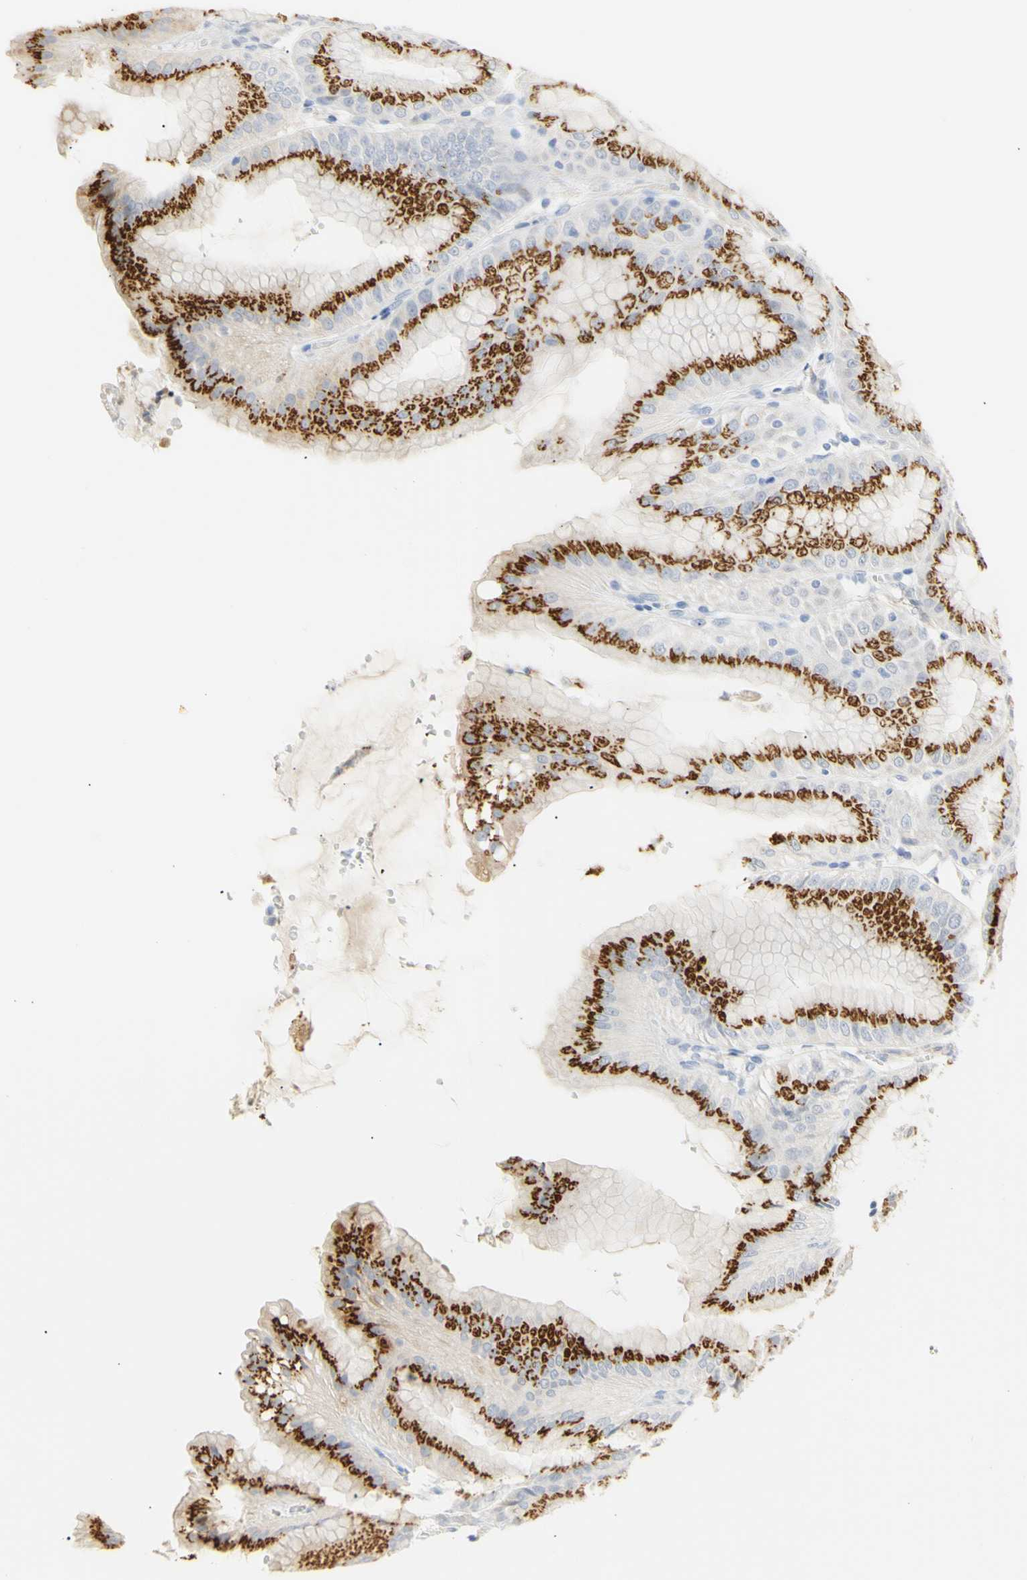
{"staining": {"intensity": "strong", "quantity": ">75%", "location": "cytoplasmic/membranous"}, "tissue": "stomach", "cell_type": "Glandular cells", "image_type": "normal", "snomed": [{"axis": "morphology", "description": "Normal tissue, NOS"}, {"axis": "topography", "description": "Stomach, lower"}], "caption": "Immunohistochemistry (IHC) of benign stomach demonstrates high levels of strong cytoplasmic/membranous positivity in about >75% of glandular cells. (IHC, brightfield microscopy, high magnification).", "gene": "B4GALNT3", "patient": {"sex": "male", "age": 71}}